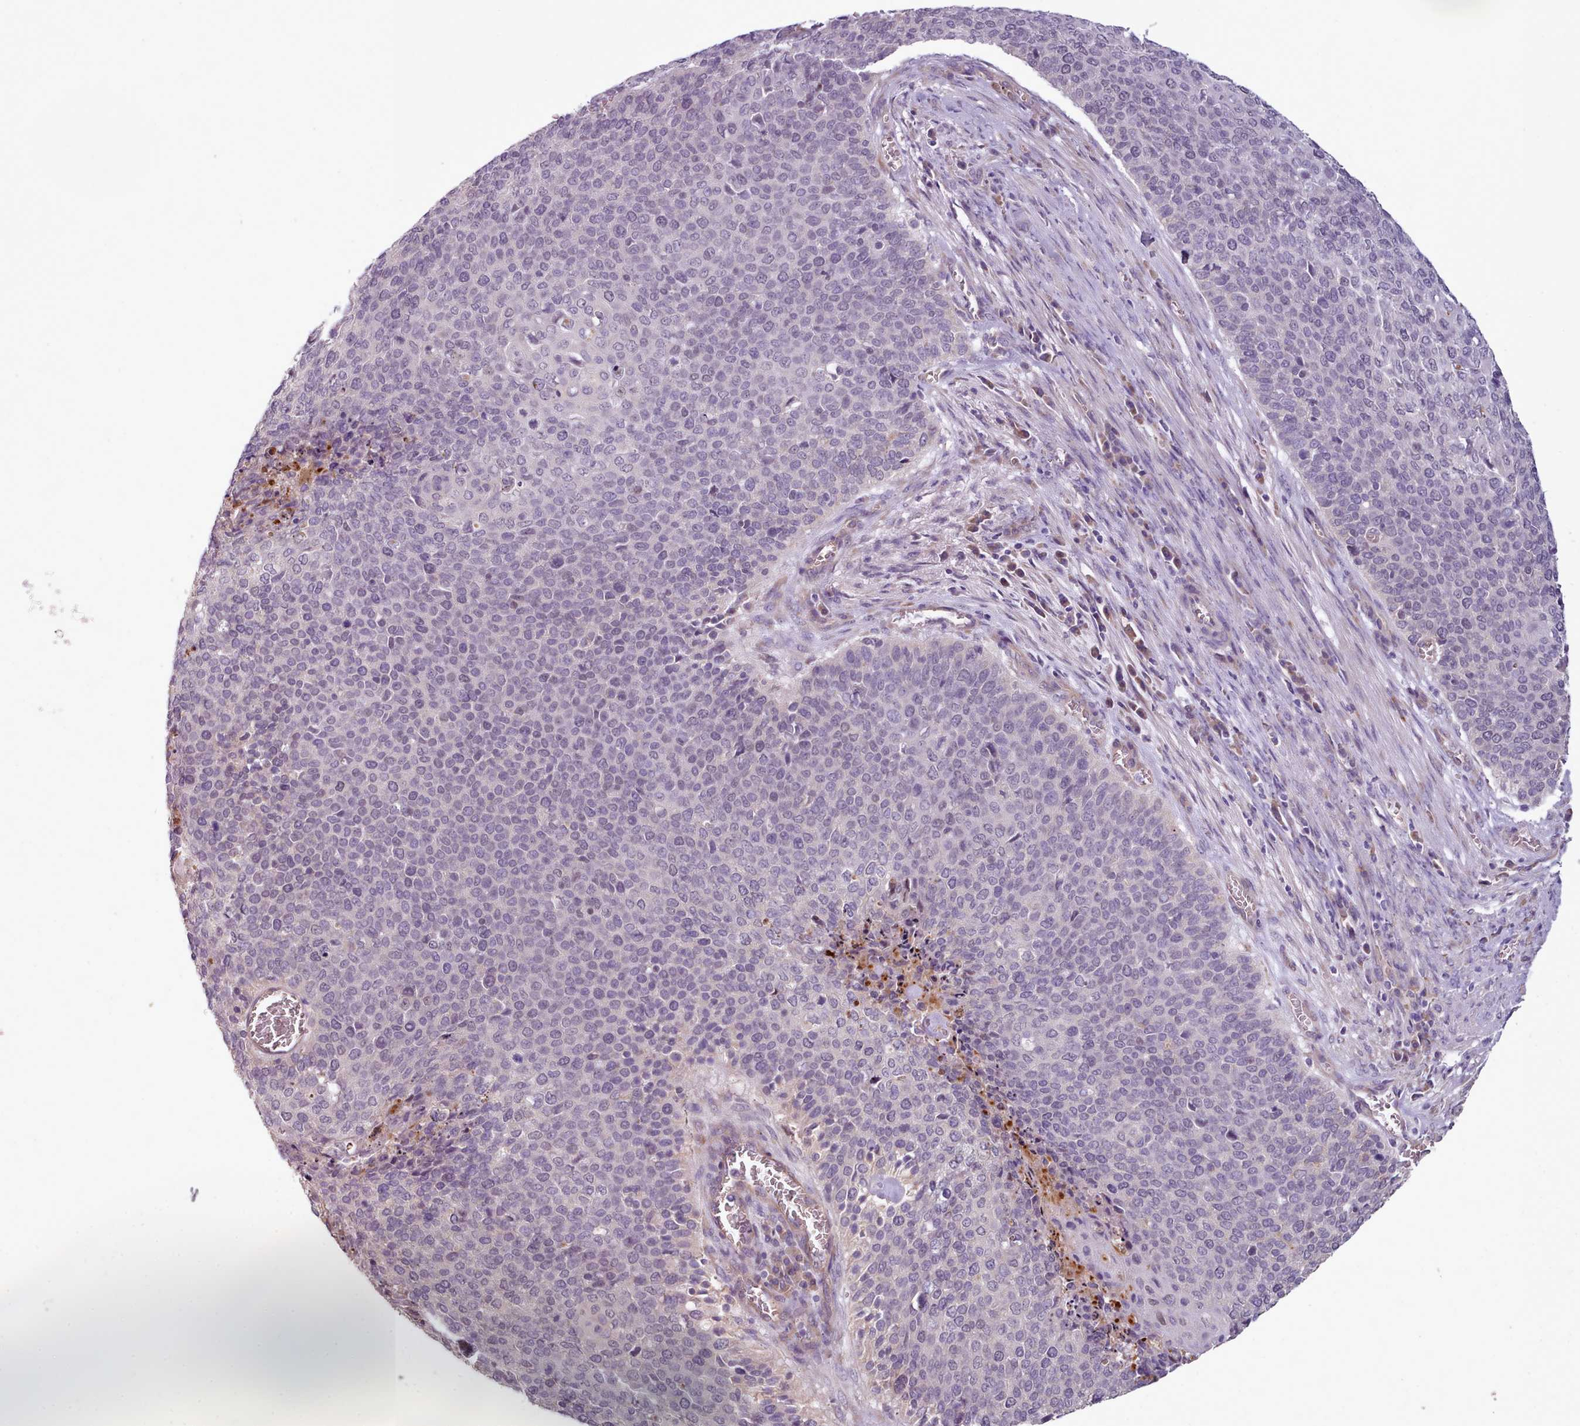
{"staining": {"intensity": "negative", "quantity": "none", "location": "none"}, "tissue": "cervical cancer", "cell_type": "Tumor cells", "image_type": "cancer", "snomed": [{"axis": "morphology", "description": "Squamous cell carcinoma, NOS"}, {"axis": "topography", "description": "Cervix"}], "caption": "Tumor cells are negative for protein expression in human squamous cell carcinoma (cervical). The staining was performed using DAB to visualize the protein expression in brown, while the nuclei were stained in blue with hematoxylin (Magnification: 20x).", "gene": "DPF1", "patient": {"sex": "female", "age": 39}}